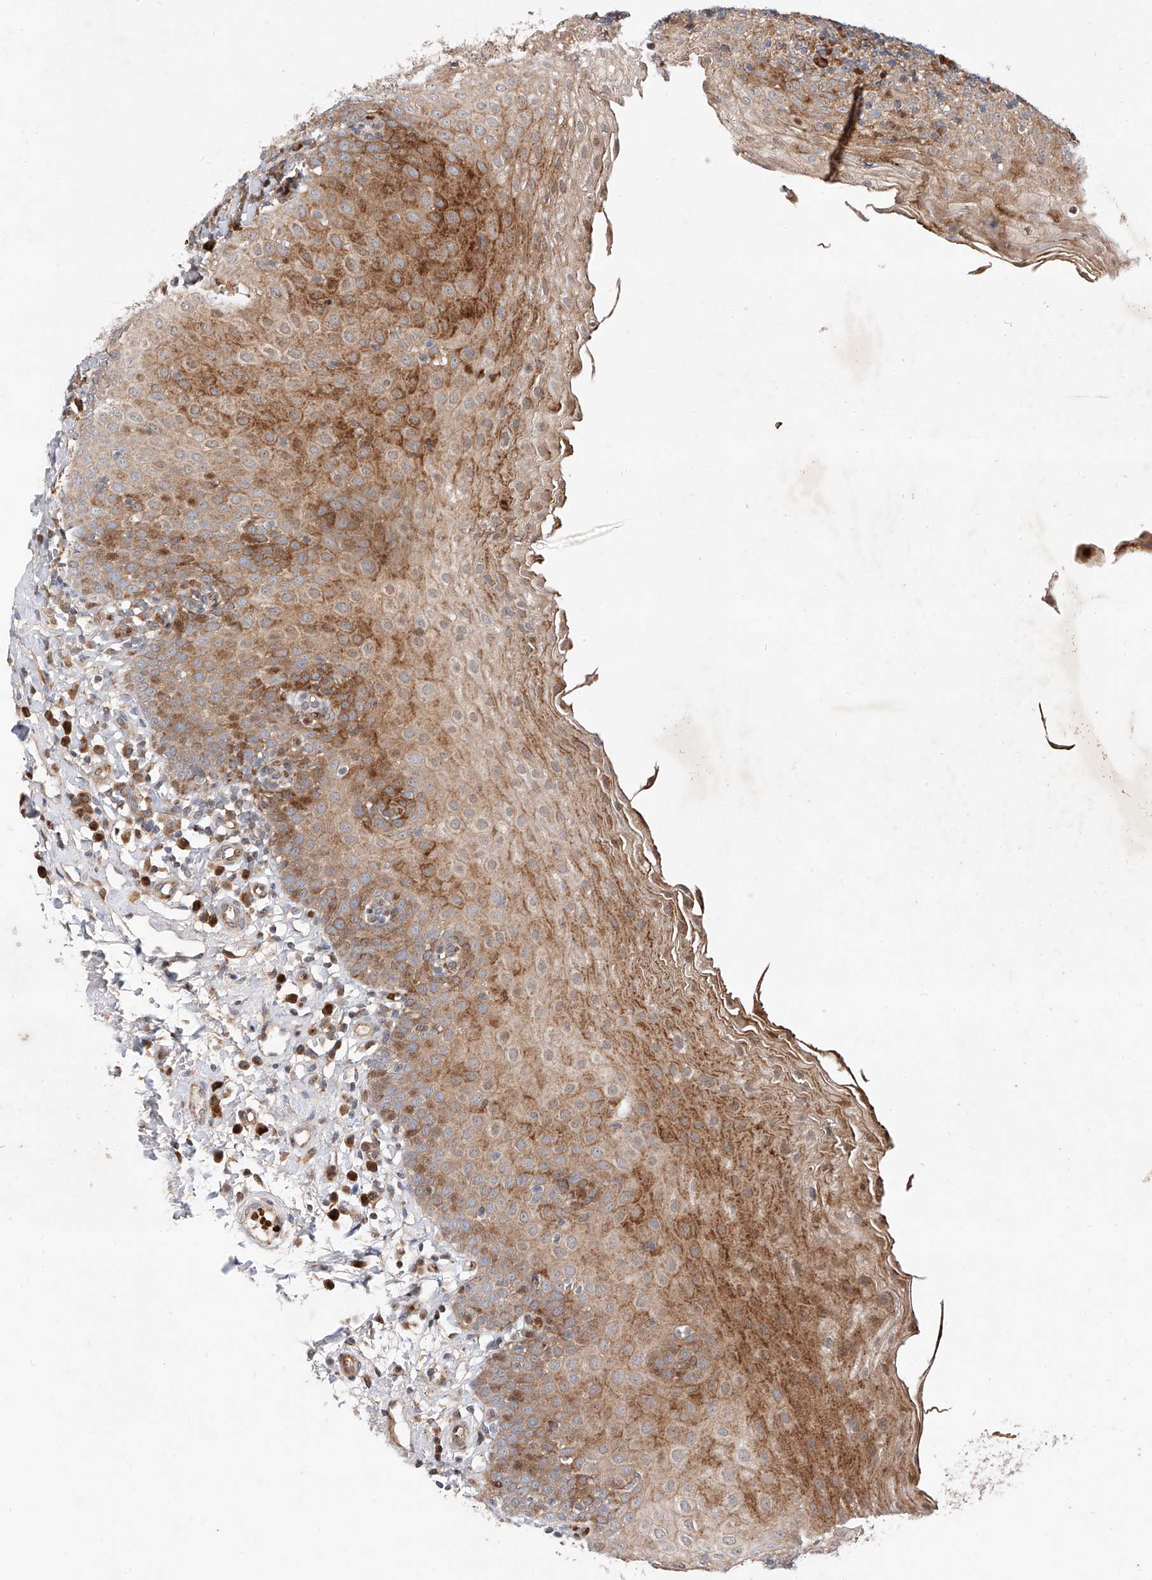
{"staining": {"intensity": "negative", "quantity": "none", "location": "none"}, "tissue": "tonsil", "cell_type": "Germinal center cells", "image_type": "normal", "snomed": [{"axis": "morphology", "description": "Normal tissue, NOS"}, {"axis": "topography", "description": "Tonsil"}], "caption": "Immunohistochemistry (IHC) image of normal tonsil: tonsil stained with DAB (3,3'-diaminobenzidine) reveals no significant protein expression in germinal center cells.", "gene": "USF3", "patient": {"sex": "female", "age": 19}}